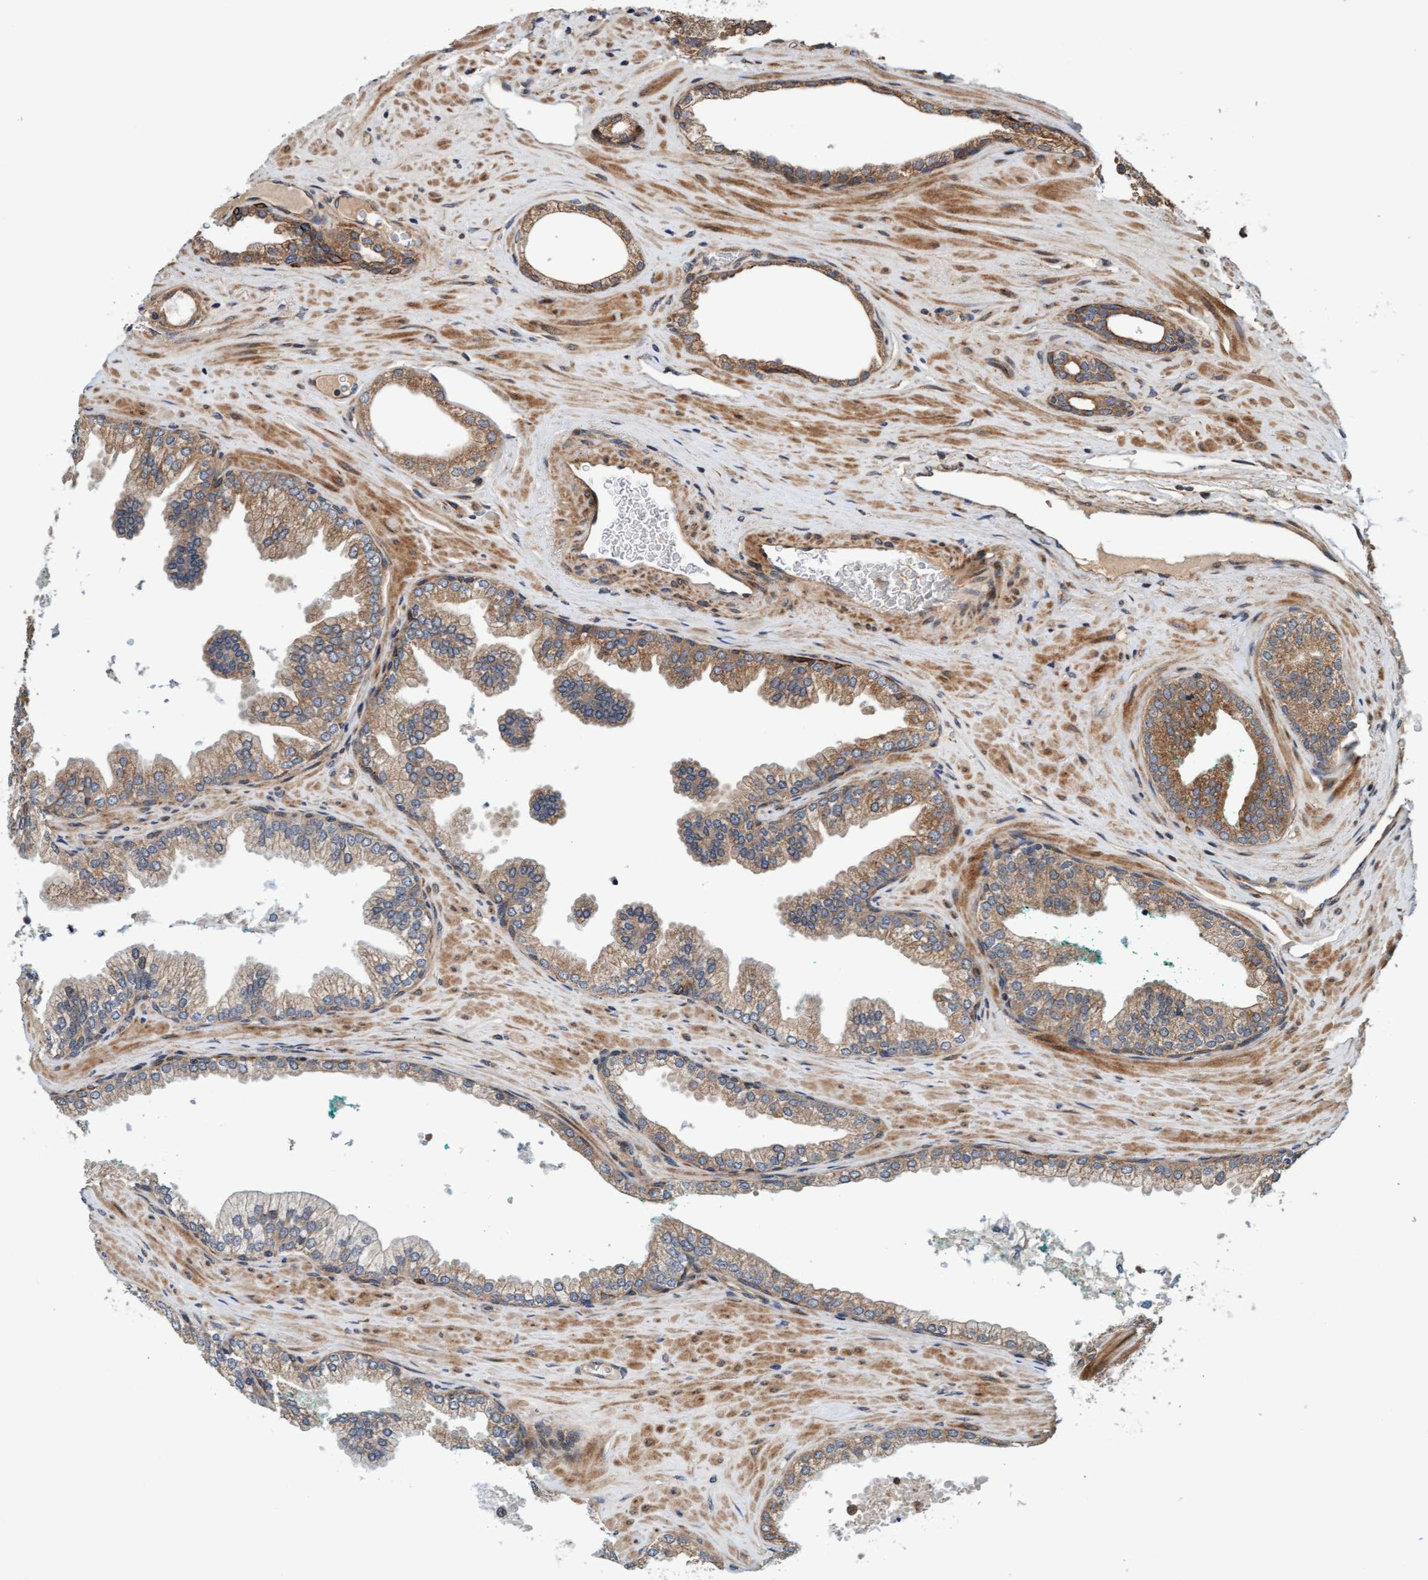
{"staining": {"intensity": "moderate", "quantity": "25%-75%", "location": "cytoplasmic/membranous"}, "tissue": "prostate cancer", "cell_type": "Tumor cells", "image_type": "cancer", "snomed": [{"axis": "morphology", "description": "Adenocarcinoma, High grade"}, {"axis": "topography", "description": "Prostate"}], "caption": "Tumor cells show moderate cytoplasmic/membranous expression in approximately 25%-75% of cells in prostate cancer. (DAB (3,3'-diaminobenzidine) IHC, brown staining for protein, blue staining for nuclei).", "gene": "MLXIP", "patient": {"sex": "male", "age": 71}}